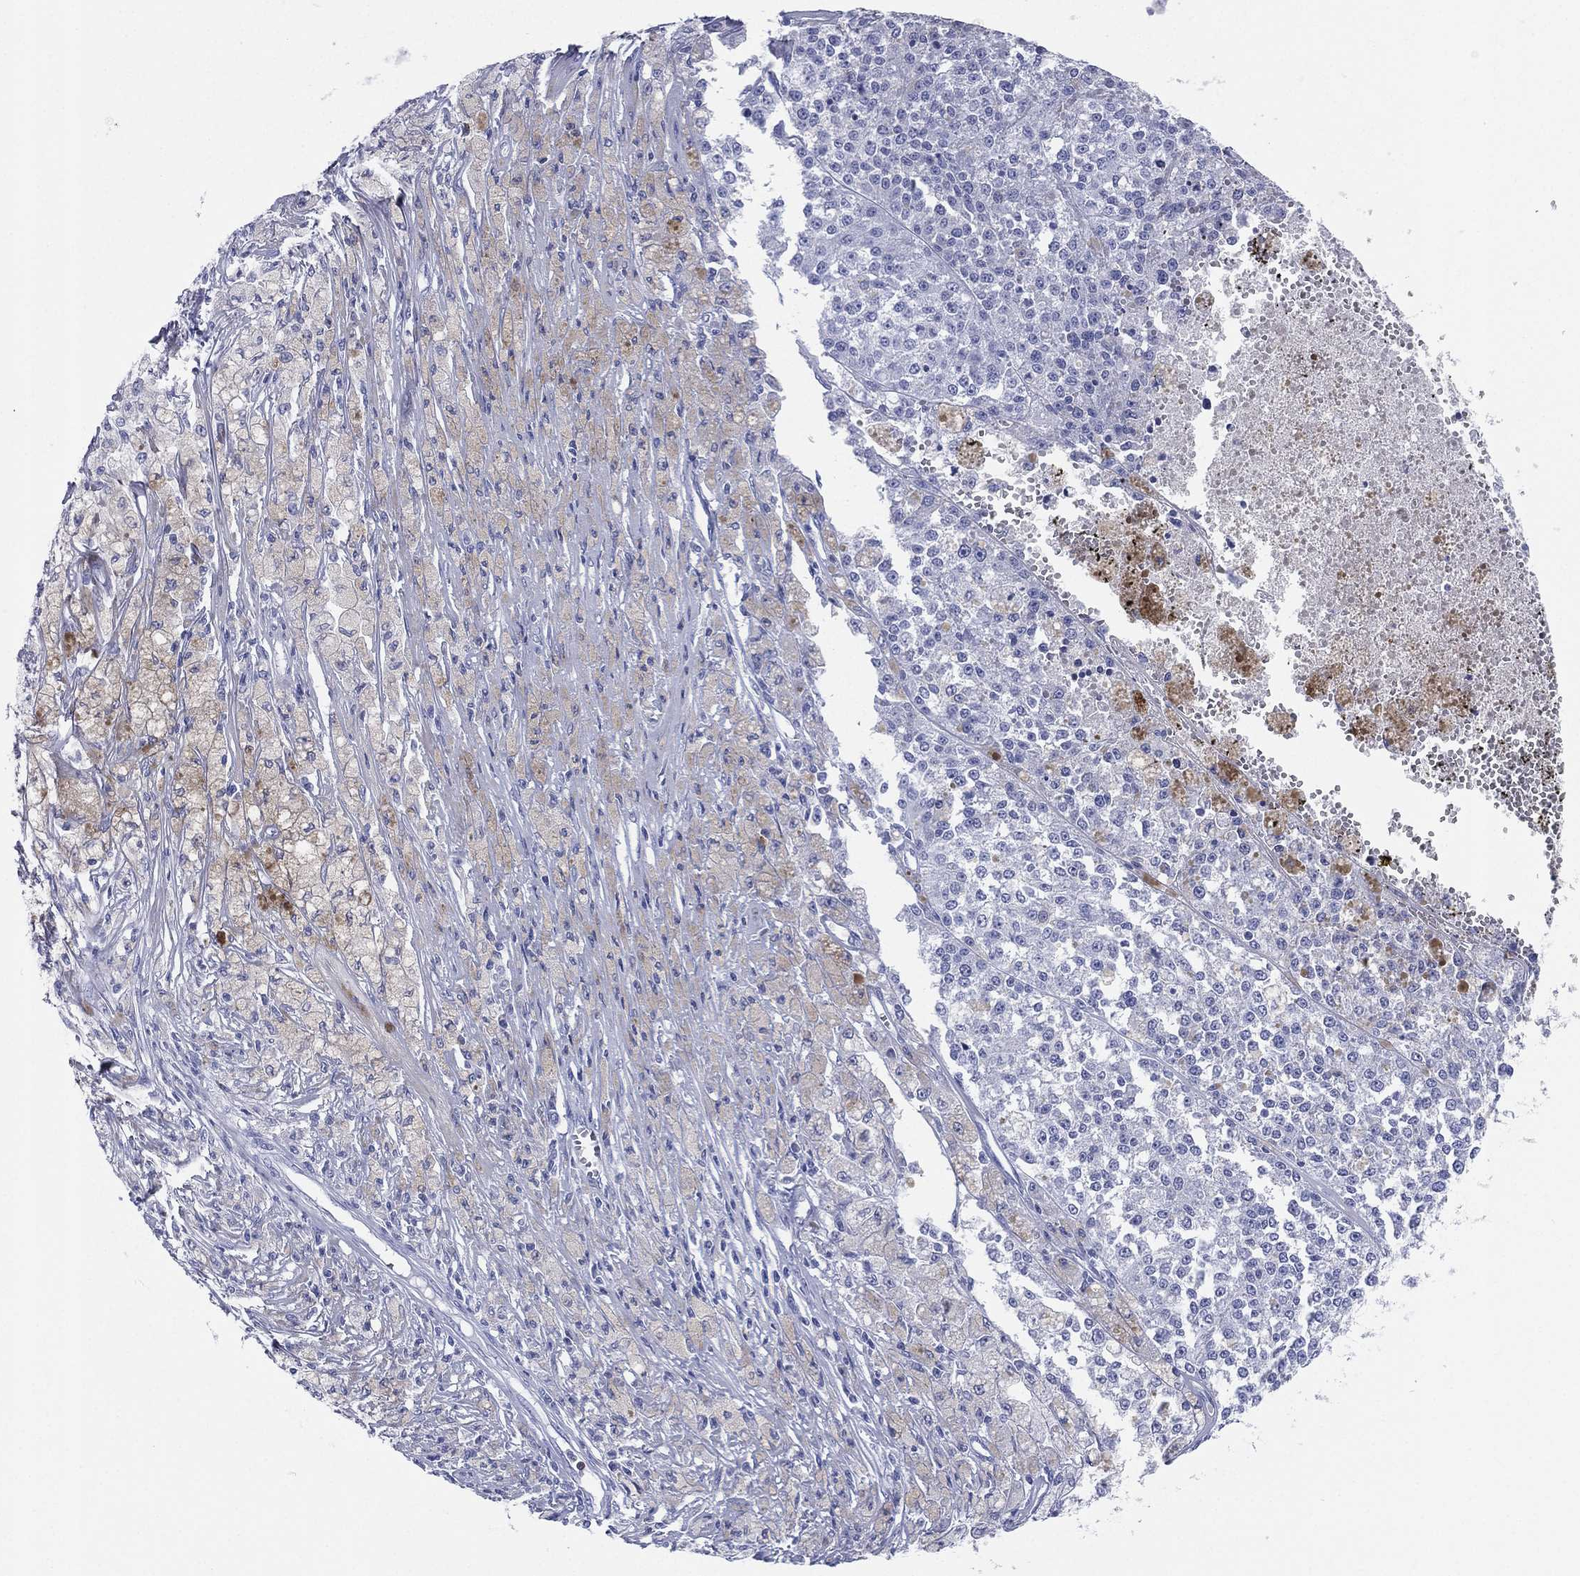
{"staining": {"intensity": "negative", "quantity": "none", "location": "none"}, "tissue": "melanoma", "cell_type": "Tumor cells", "image_type": "cancer", "snomed": [{"axis": "morphology", "description": "Malignant melanoma, Metastatic site"}, {"axis": "topography", "description": "Lymph node"}], "caption": "Tumor cells show no significant positivity in malignant melanoma (metastatic site). Nuclei are stained in blue.", "gene": "CD79A", "patient": {"sex": "female", "age": 64}}